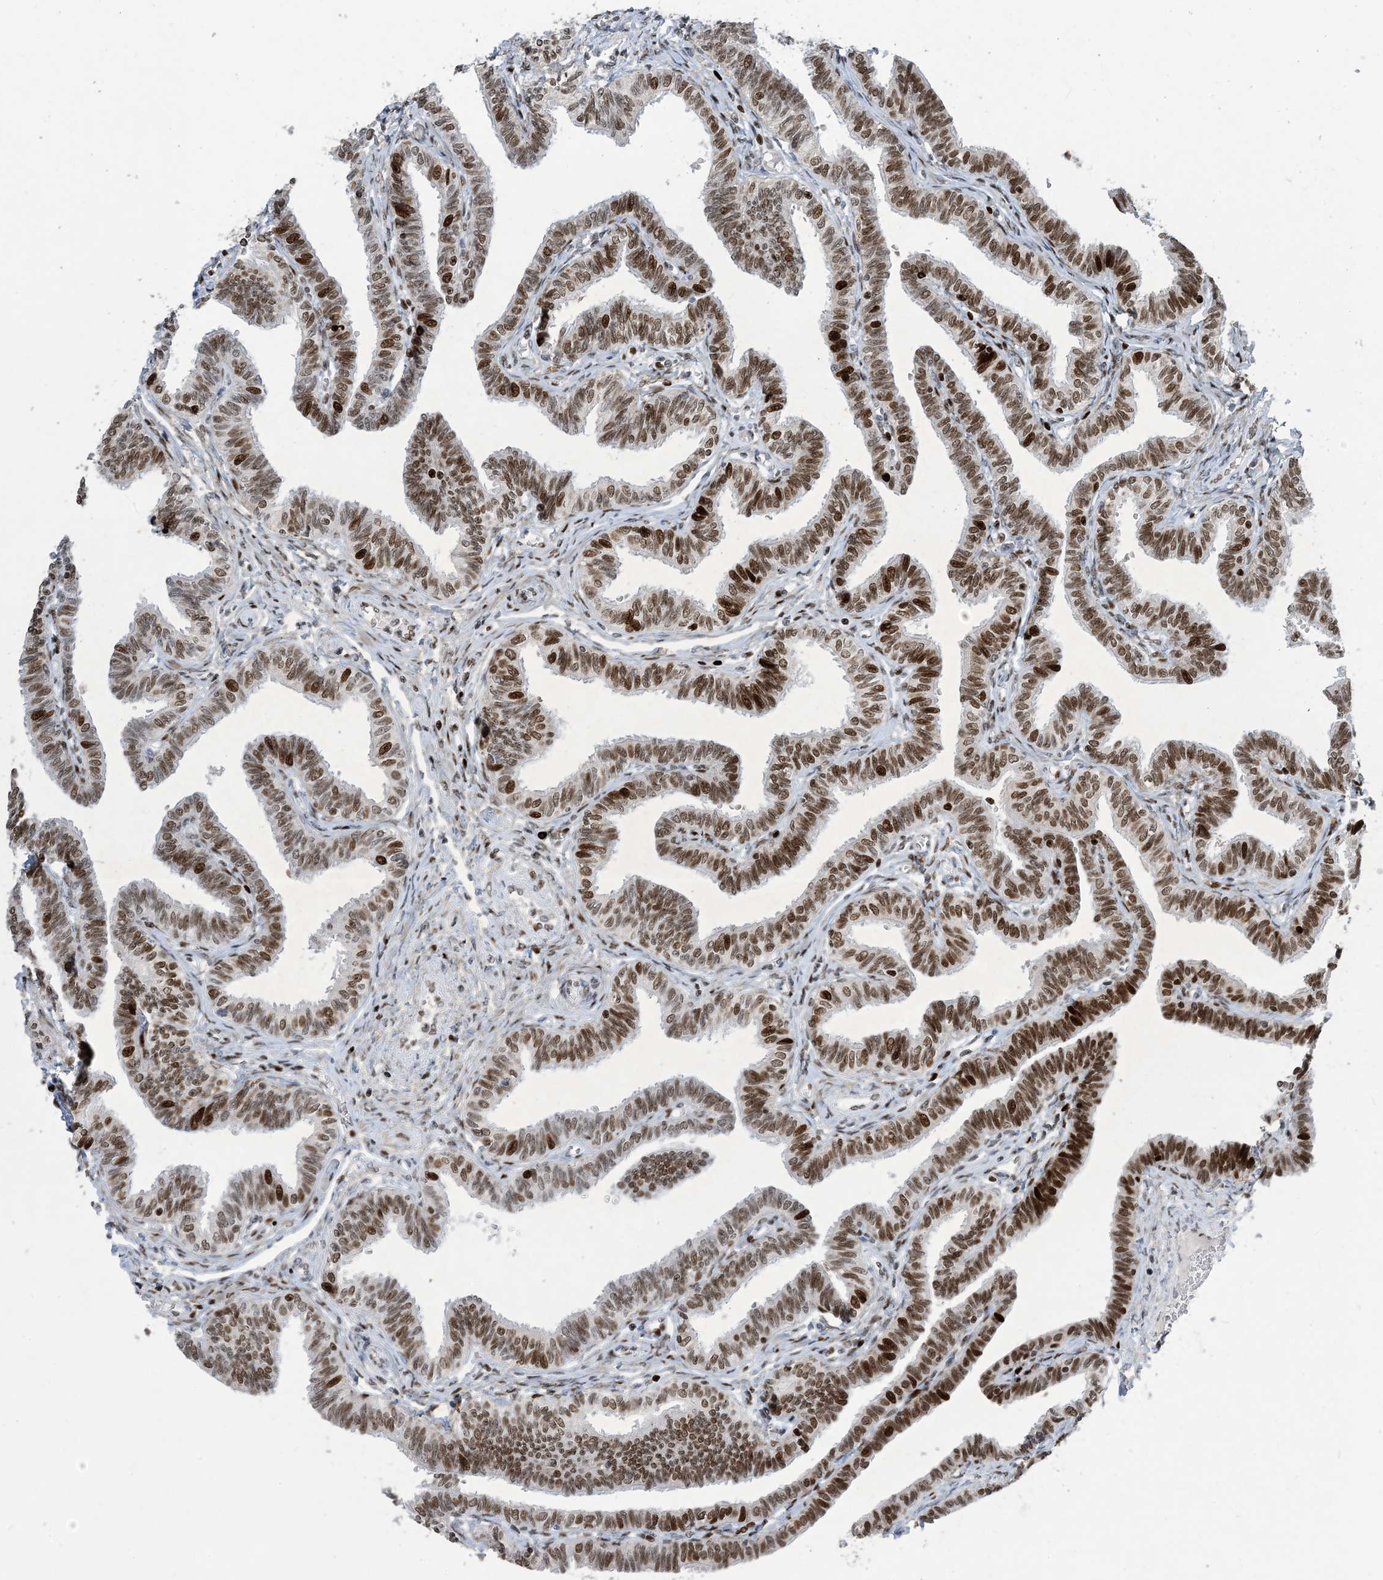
{"staining": {"intensity": "strong", "quantity": ">75%", "location": "nuclear"}, "tissue": "fallopian tube", "cell_type": "Glandular cells", "image_type": "normal", "snomed": [{"axis": "morphology", "description": "Normal tissue, NOS"}, {"axis": "topography", "description": "Fallopian tube"}, {"axis": "topography", "description": "Ovary"}], "caption": "Brown immunohistochemical staining in normal human fallopian tube demonstrates strong nuclear staining in about >75% of glandular cells.", "gene": "SLC25A53", "patient": {"sex": "female", "age": 23}}